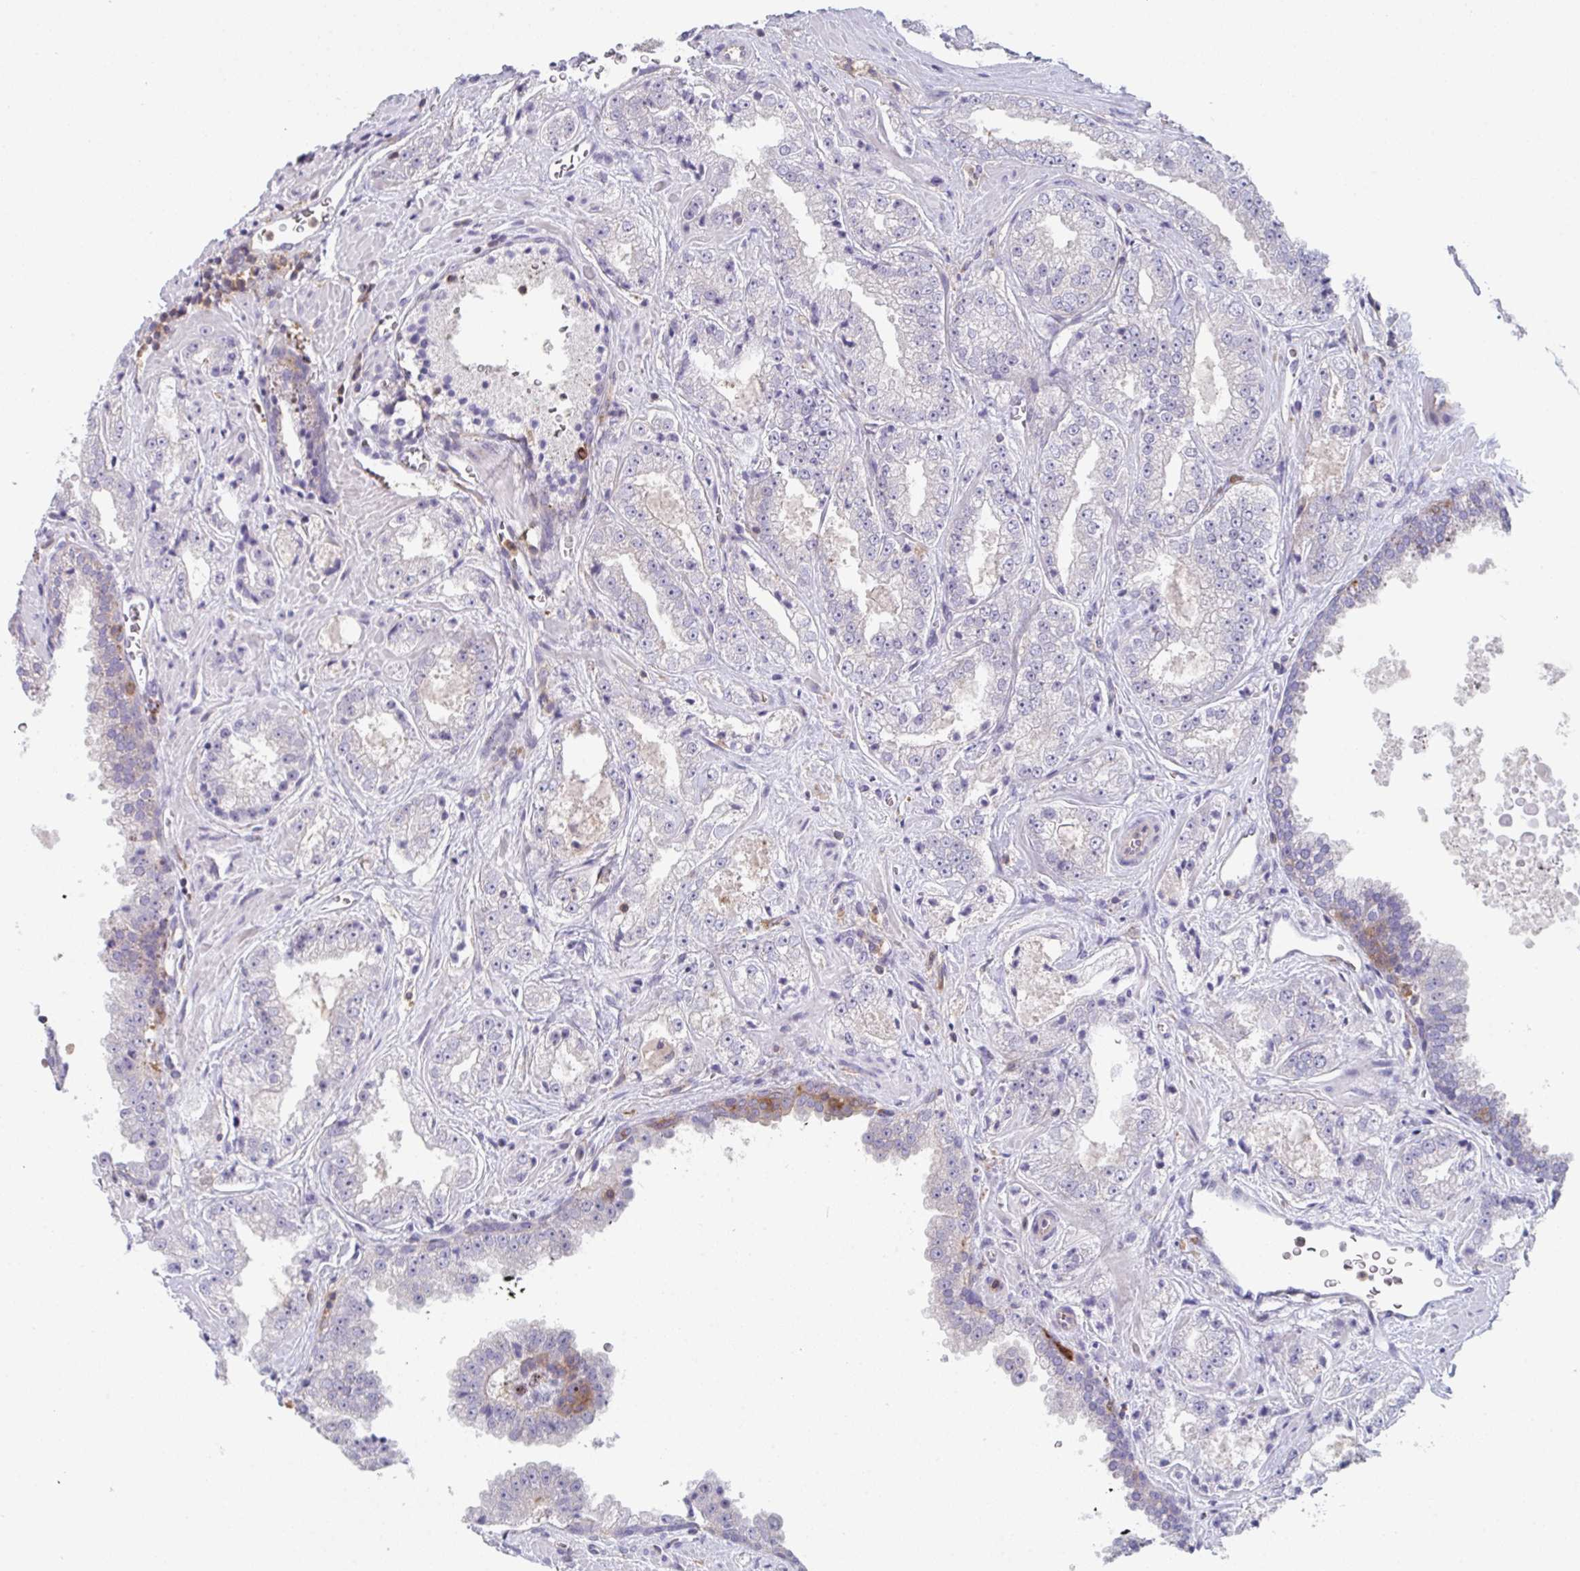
{"staining": {"intensity": "negative", "quantity": "none", "location": "none"}, "tissue": "prostate cancer", "cell_type": "Tumor cells", "image_type": "cancer", "snomed": [{"axis": "morphology", "description": "Adenocarcinoma, High grade"}, {"axis": "topography", "description": "Prostate"}], "caption": "This is an immunohistochemistry (IHC) image of prostate cancer (adenocarcinoma (high-grade)). There is no expression in tumor cells.", "gene": "DISP2", "patient": {"sex": "male", "age": 67}}